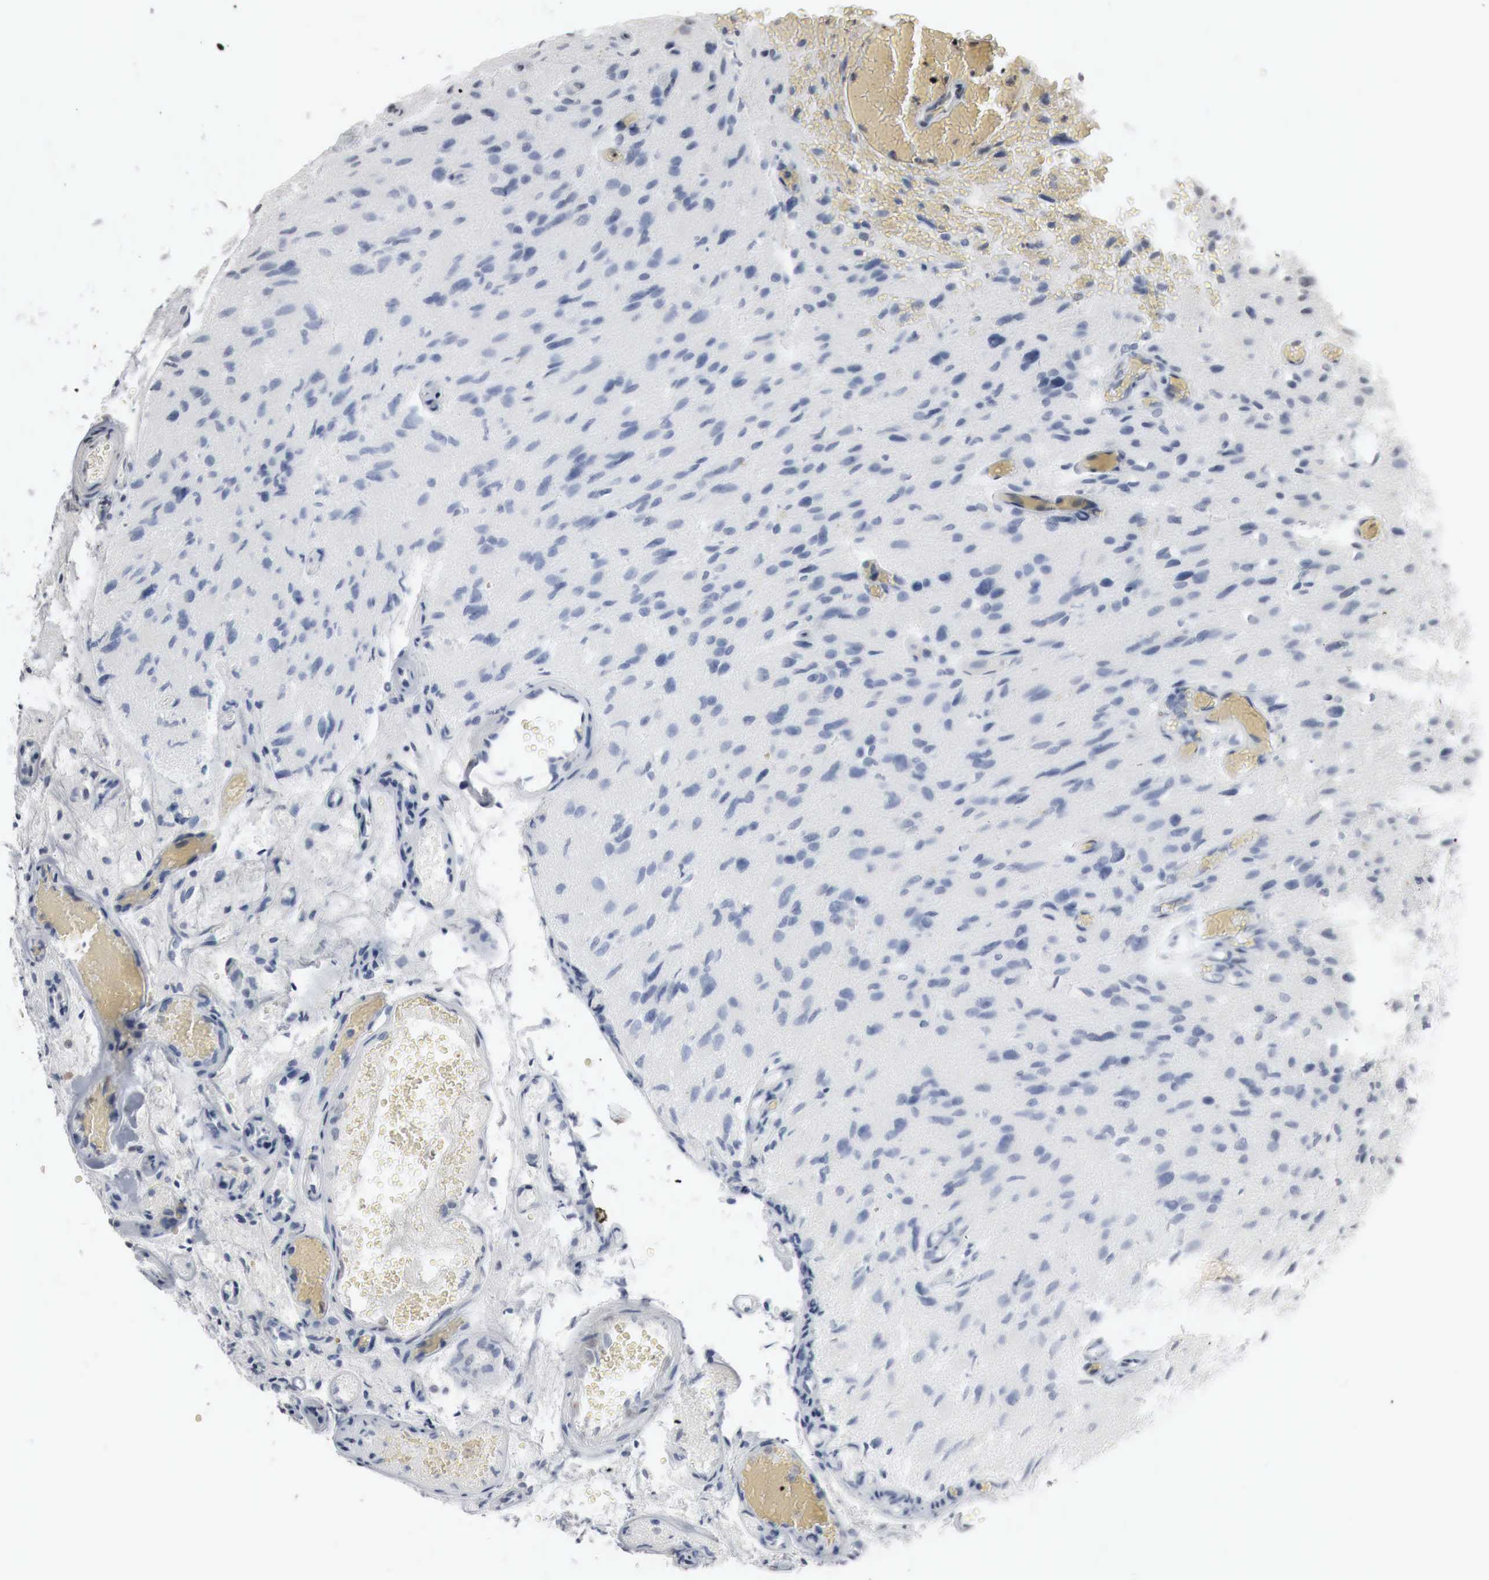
{"staining": {"intensity": "negative", "quantity": "none", "location": "none"}, "tissue": "glioma", "cell_type": "Tumor cells", "image_type": "cancer", "snomed": [{"axis": "morphology", "description": "Glioma, malignant, High grade"}, {"axis": "topography", "description": "Brain"}], "caption": "Immunohistochemical staining of glioma shows no significant staining in tumor cells.", "gene": "ERBB4", "patient": {"sex": "male", "age": 69}}